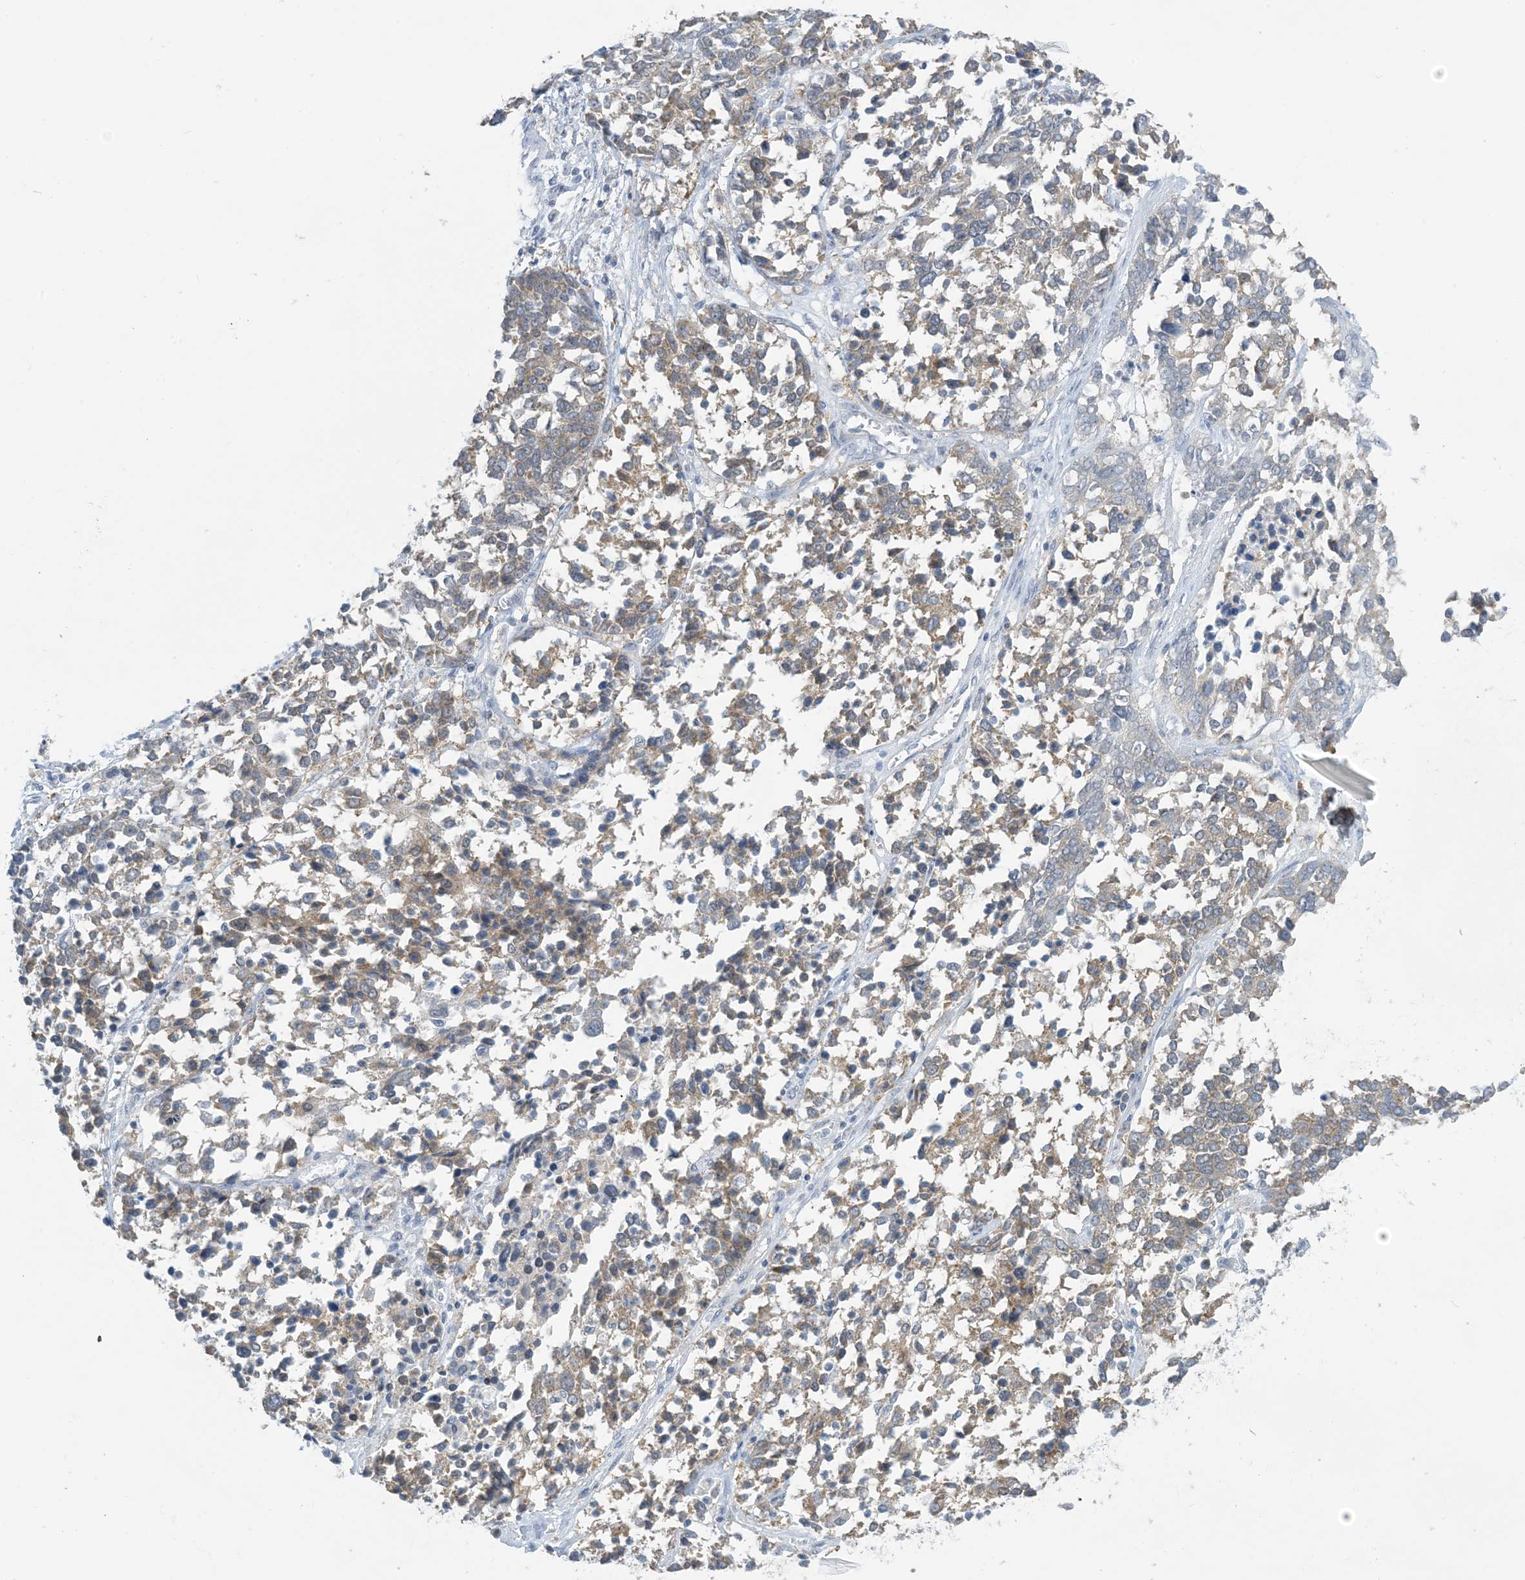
{"staining": {"intensity": "weak", "quantity": "25%-75%", "location": "cytoplasmic/membranous"}, "tissue": "ovarian cancer", "cell_type": "Tumor cells", "image_type": "cancer", "snomed": [{"axis": "morphology", "description": "Cystadenocarcinoma, serous, NOS"}, {"axis": "topography", "description": "Ovary"}], "caption": "Weak cytoplasmic/membranous protein staining is identified in about 25%-75% of tumor cells in ovarian cancer (serous cystadenocarcinoma).", "gene": "MRPS18A", "patient": {"sex": "female", "age": 44}}